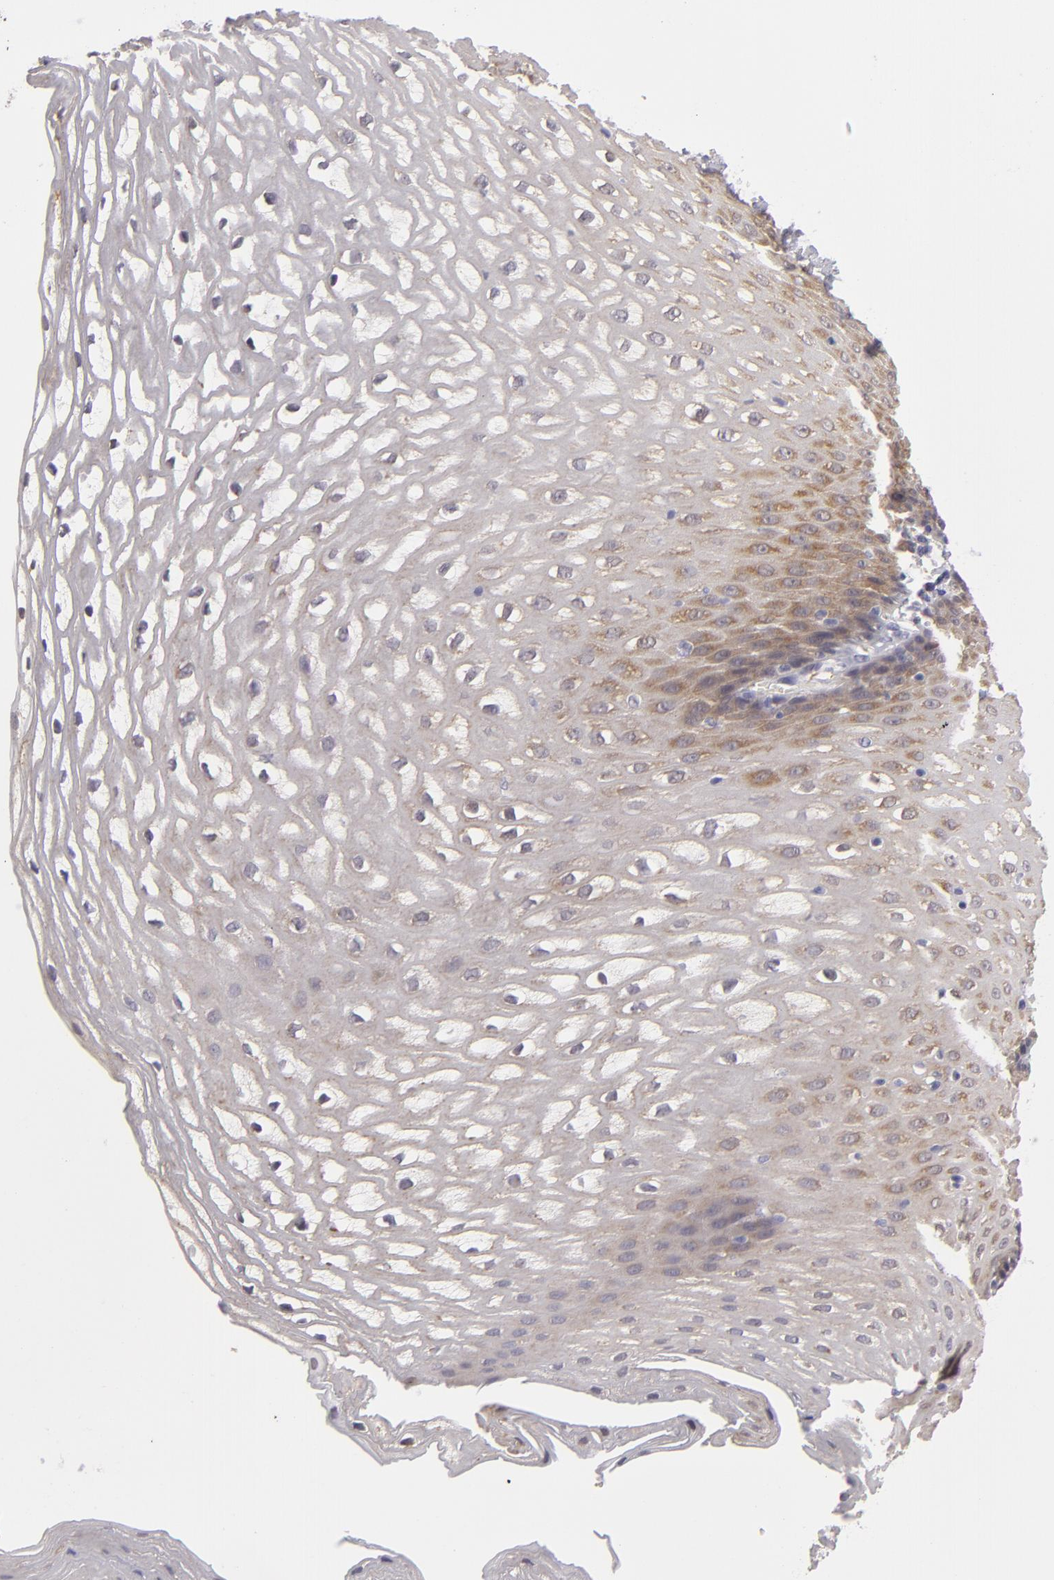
{"staining": {"intensity": "weak", "quantity": ">75%", "location": "cytoplasmic/membranous,nuclear"}, "tissue": "esophagus", "cell_type": "Squamous epithelial cells", "image_type": "normal", "snomed": [{"axis": "morphology", "description": "Normal tissue, NOS"}, {"axis": "topography", "description": "Esophagus"}], "caption": "A low amount of weak cytoplasmic/membranous,nuclear staining is seen in approximately >75% of squamous epithelial cells in normal esophagus. (Brightfield microscopy of DAB IHC at high magnification).", "gene": "EFS", "patient": {"sex": "female", "age": 61}}